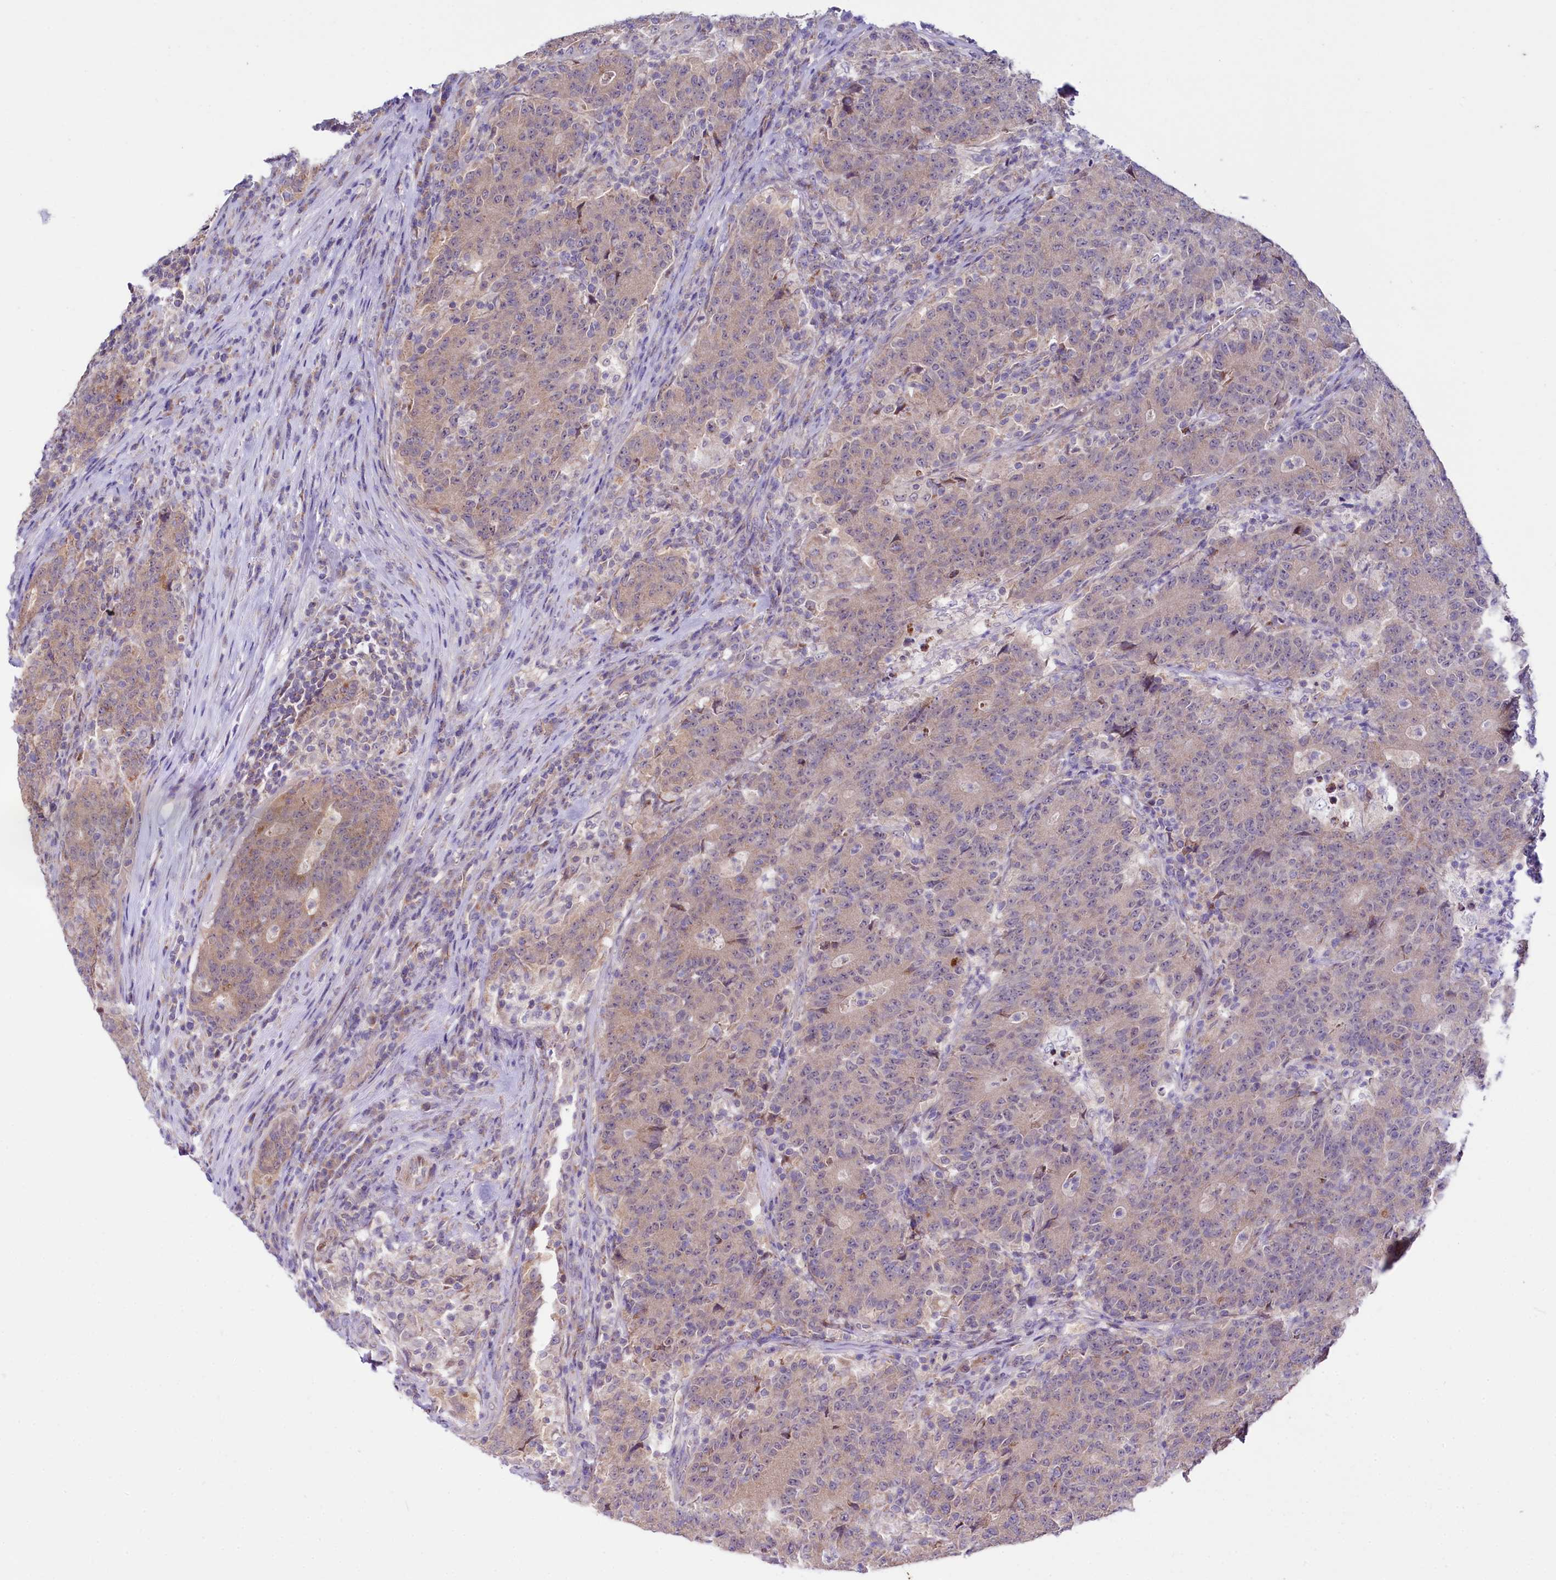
{"staining": {"intensity": "weak", "quantity": "25%-75%", "location": "cytoplasmic/membranous"}, "tissue": "colorectal cancer", "cell_type": "Tumor cells", "image_type": "cancer", "snomed": [{"axis": "morphology", "description": "Adenocarcinoma, NOS"}, {"axis": "topography", "description": "Colon"}], "caption": "About 25%-75% of tumor cells in human colorectal cancer reveal weak cytoplasmic/membranous protein staining as visualized by brown immunohistochemical staining.", "gene": "CEP295", "patient": {"sex": "female", "age": 75}}